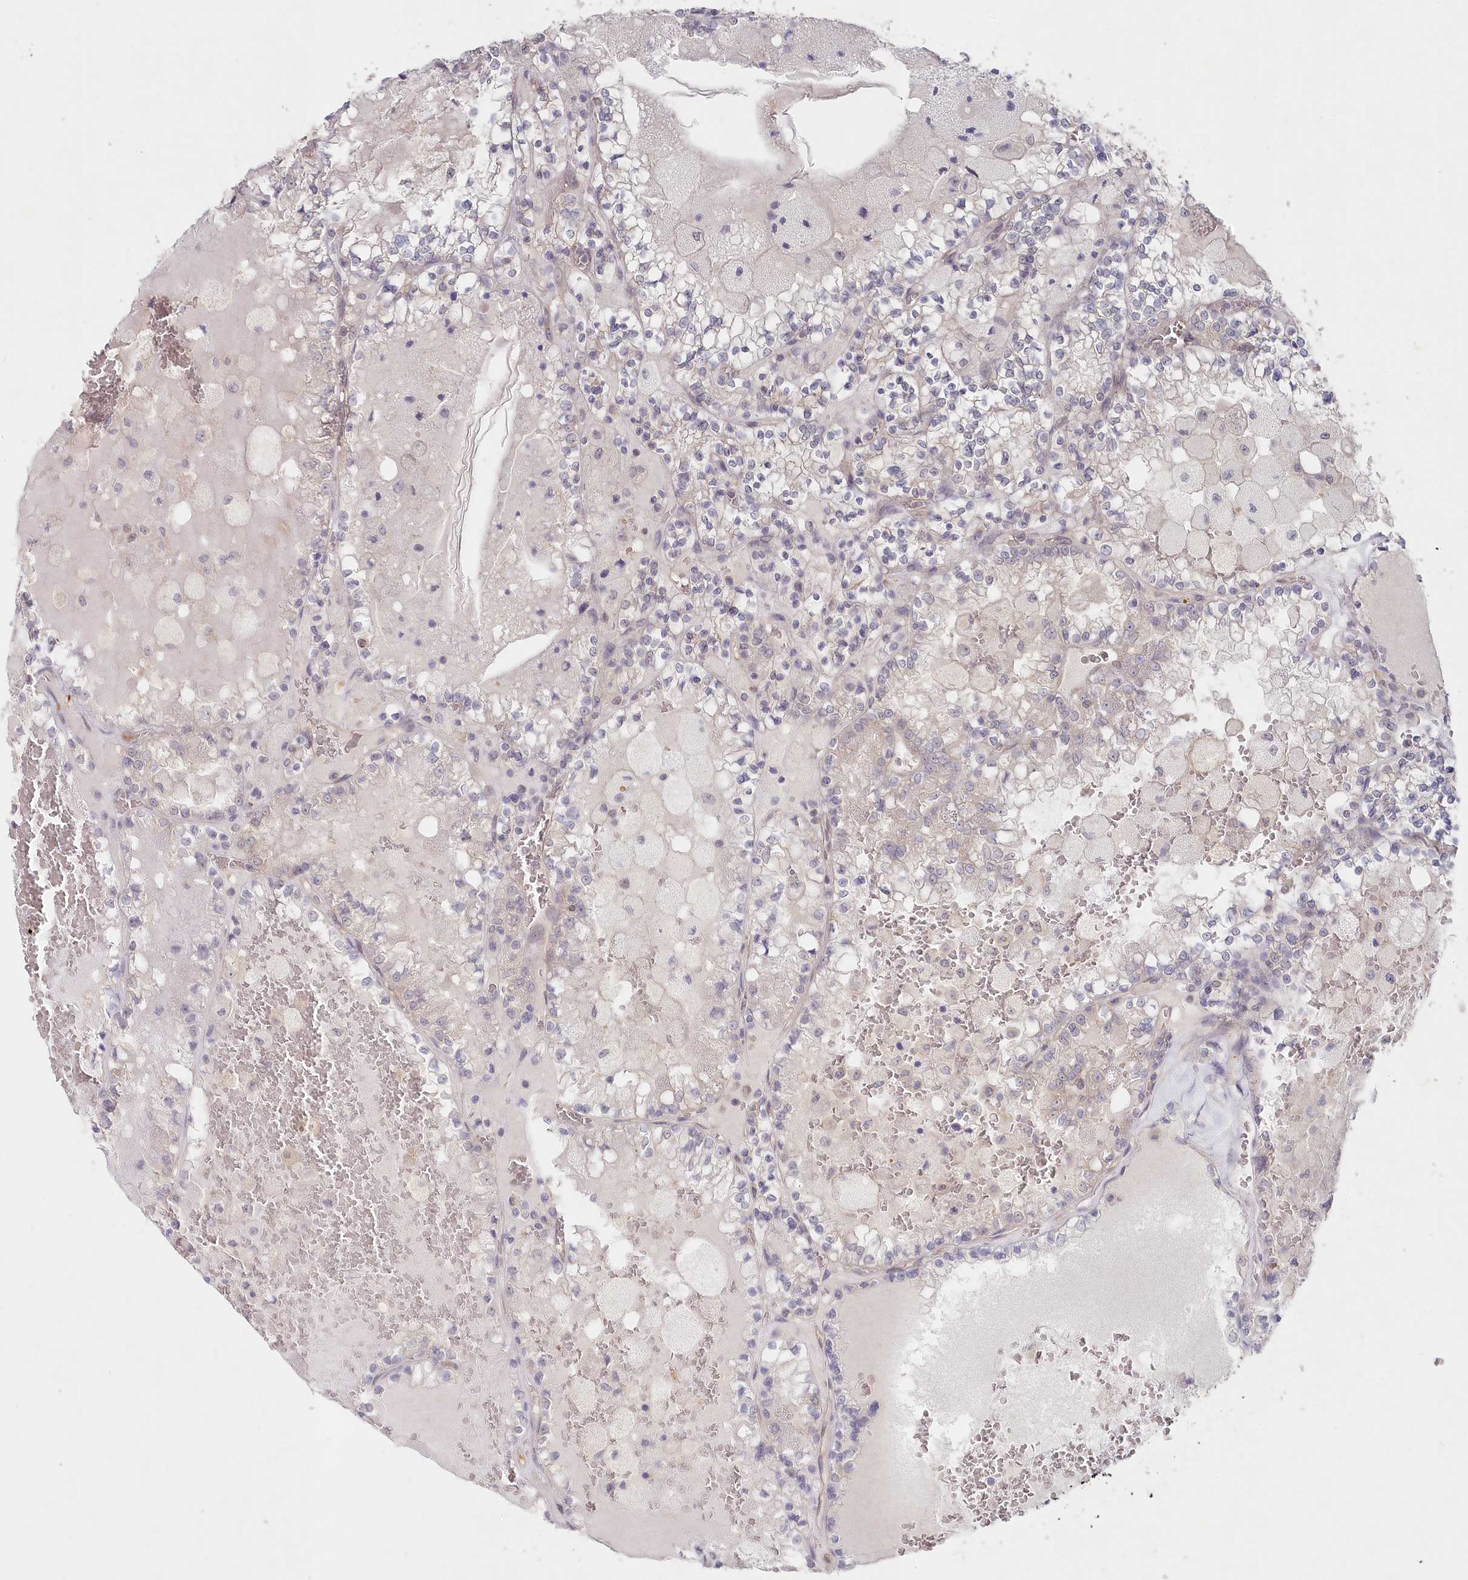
{"staining": {"intensity": "negative", "quantity": "none", "location": "none"}, "tissue": "renal cancer", "cell_type": "Tumor cells", "image_type": "cancer", "snomed": [{"axis": "morphology", "description": "Adenocarcinoma, NOS"}, {"axis": "topography", "description": "Kidney"}], "caption": "Tumor cells show no significant protein expression in renal adenocarcinoma. Brightfield microscopy of immunohistochemistry stained with DAB (3,3'-diaminobenzidine) (brown) and hematoxylin (blue), captured at high magnification.", "gene": "AAMDC", "patient": {"sex": "female", "age": 56}}